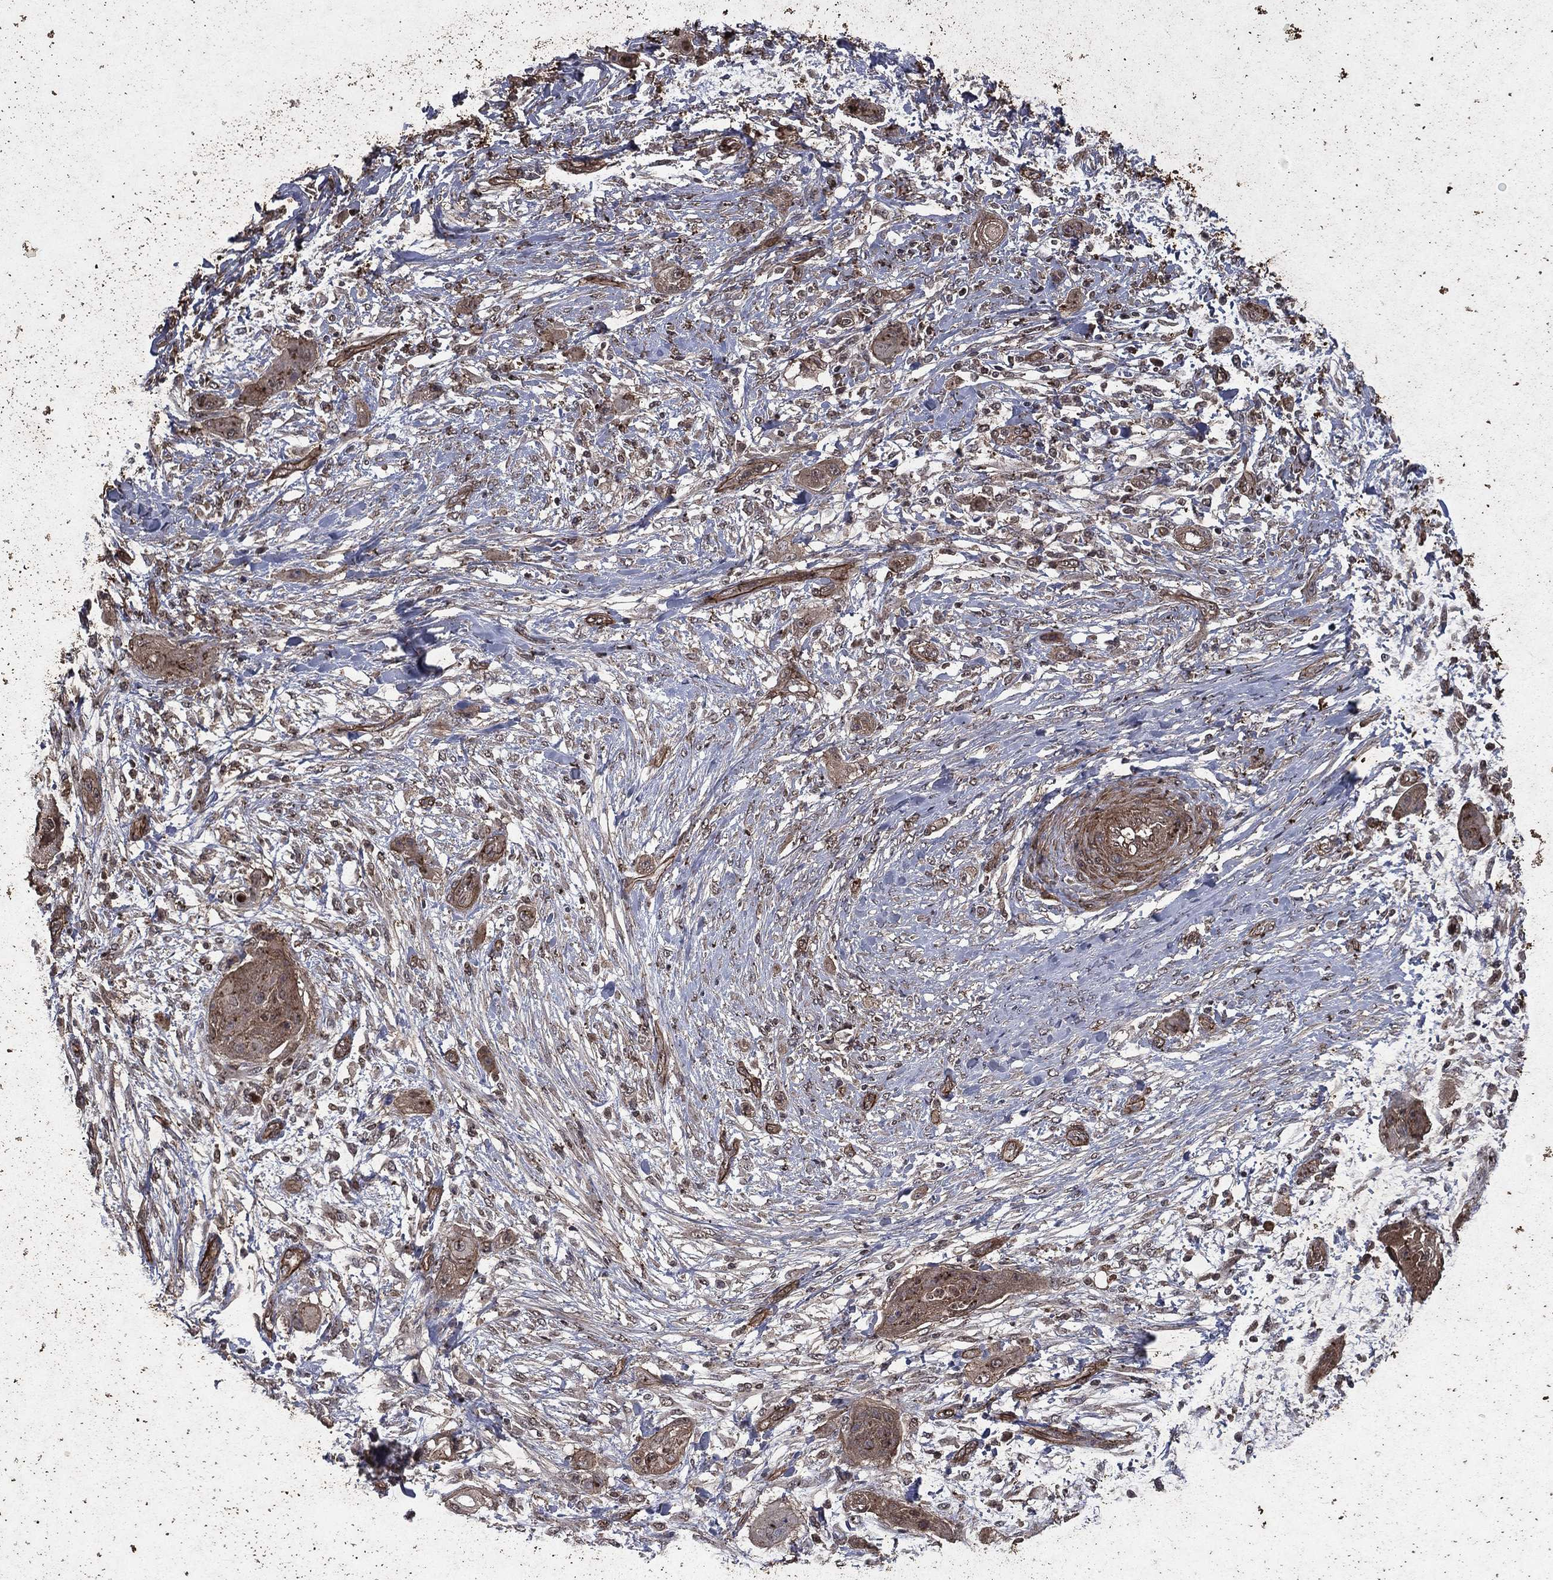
{"staining": {"intensity": "weak", "quantity": ">75%", "location": "cytoplasmic/membranous"}, "tissue": "skin cancer", "cell_type": "Tumor cells", "image_type": "cancer", "snomed": [{"axis": "morphology", "description": "Squamous cell carcinoma, NOS"}, {"axis": "topography", "description": "Skin"}], "caption": "Tumor cells show weak cytoplasmic/membranous expression in approximately >75% of cells in skin cancer.", "gene": "FGD1", "patient": {"sex": "male", "age": 62}}